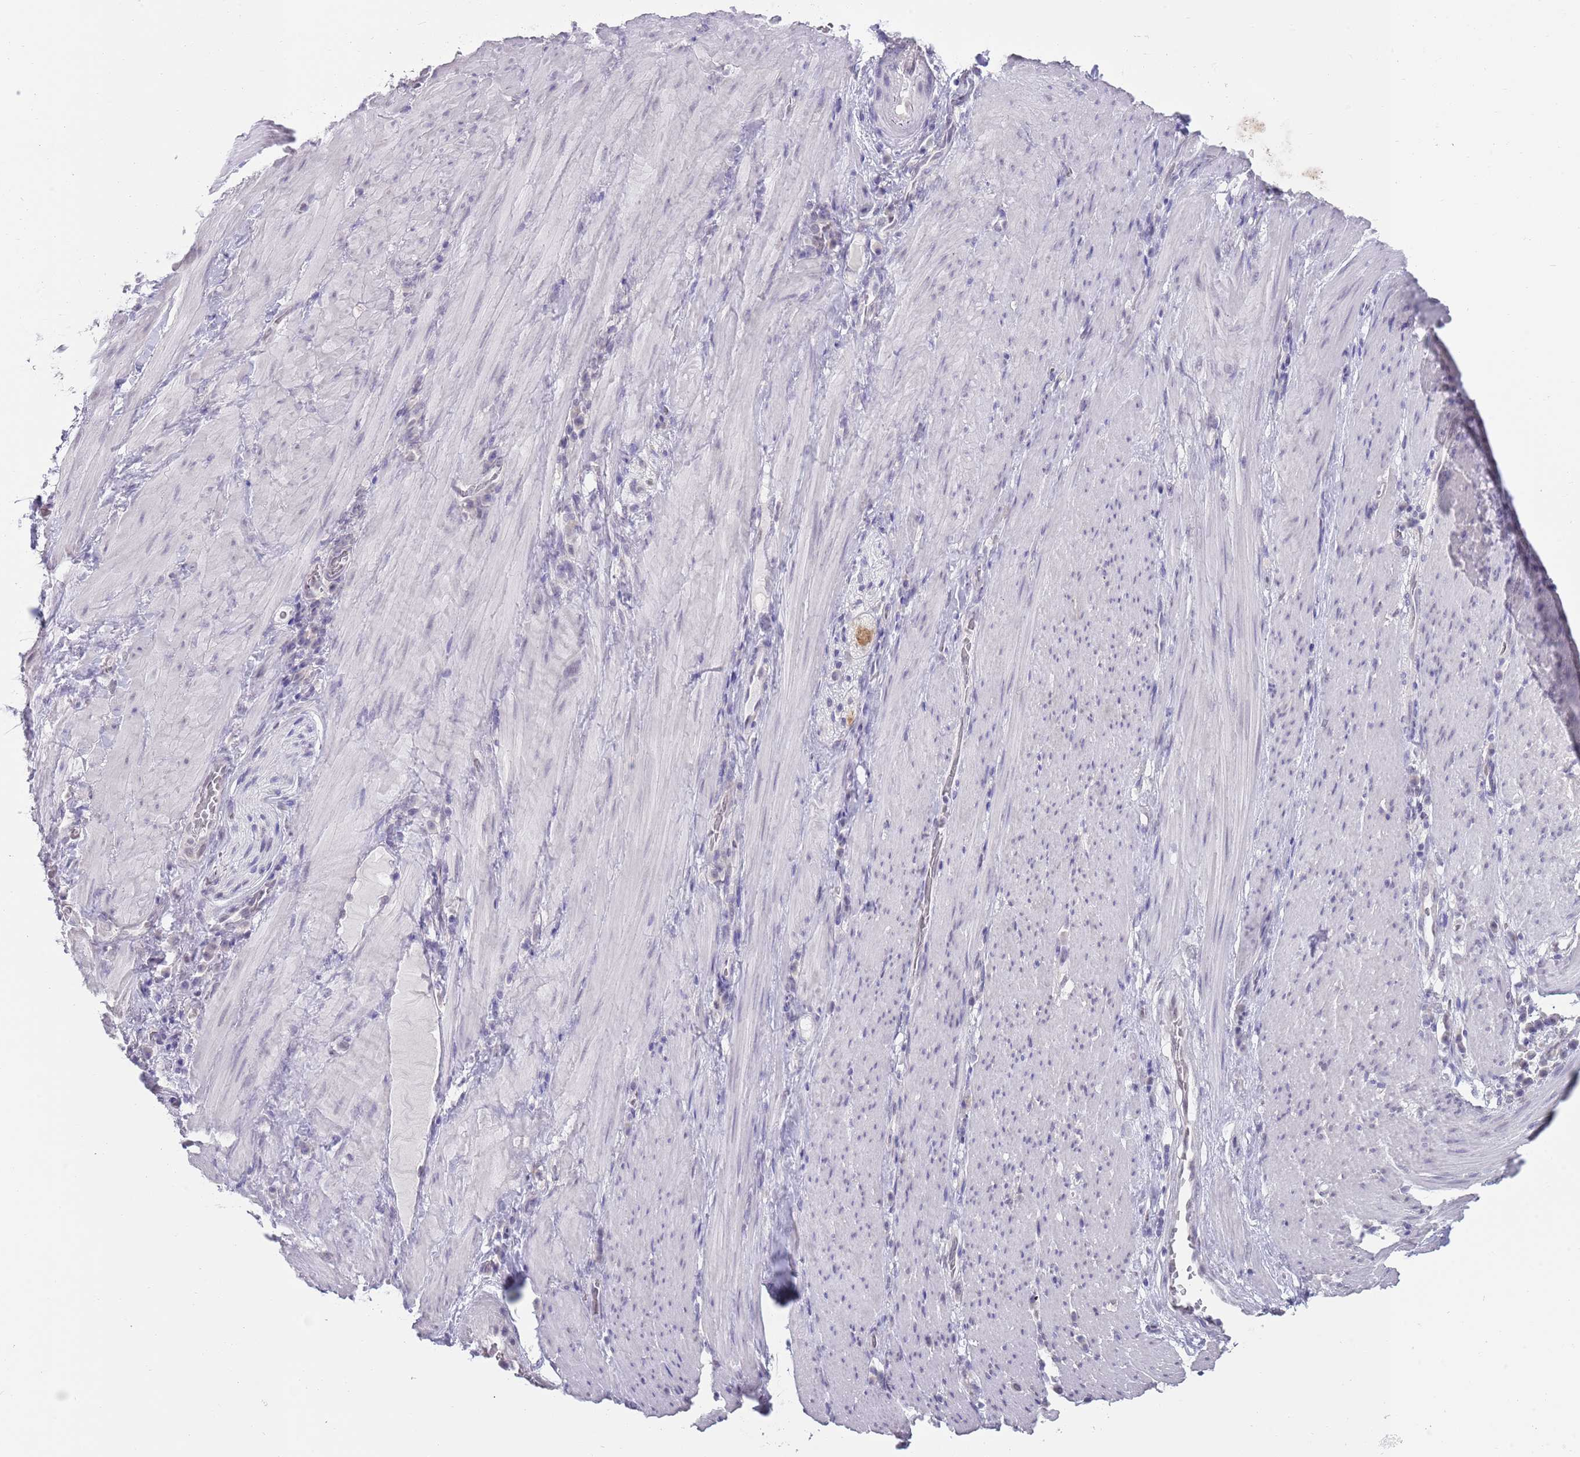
{"staining": {"intensity": "negative", "quantity": "none", "location": "none"}, "tissue": "stomach cancer", "cell_type": "Tumor cells", "image_type": "cancer", "snomed": [{"axis": "morphology", "description": "Normal tissue, NOS"}, {"axis": "morphology", "description": "Adenocarcinoma, NOS"}, {"axis": "topography", "description": "Stomach"}], "caption": "Immunohistochemical staining of human stomach adenocarcinoma exhibits no significant expression in tumor cells.", "gene": "SEPHS2", "patient": {"sex": "female", "age": 64}}